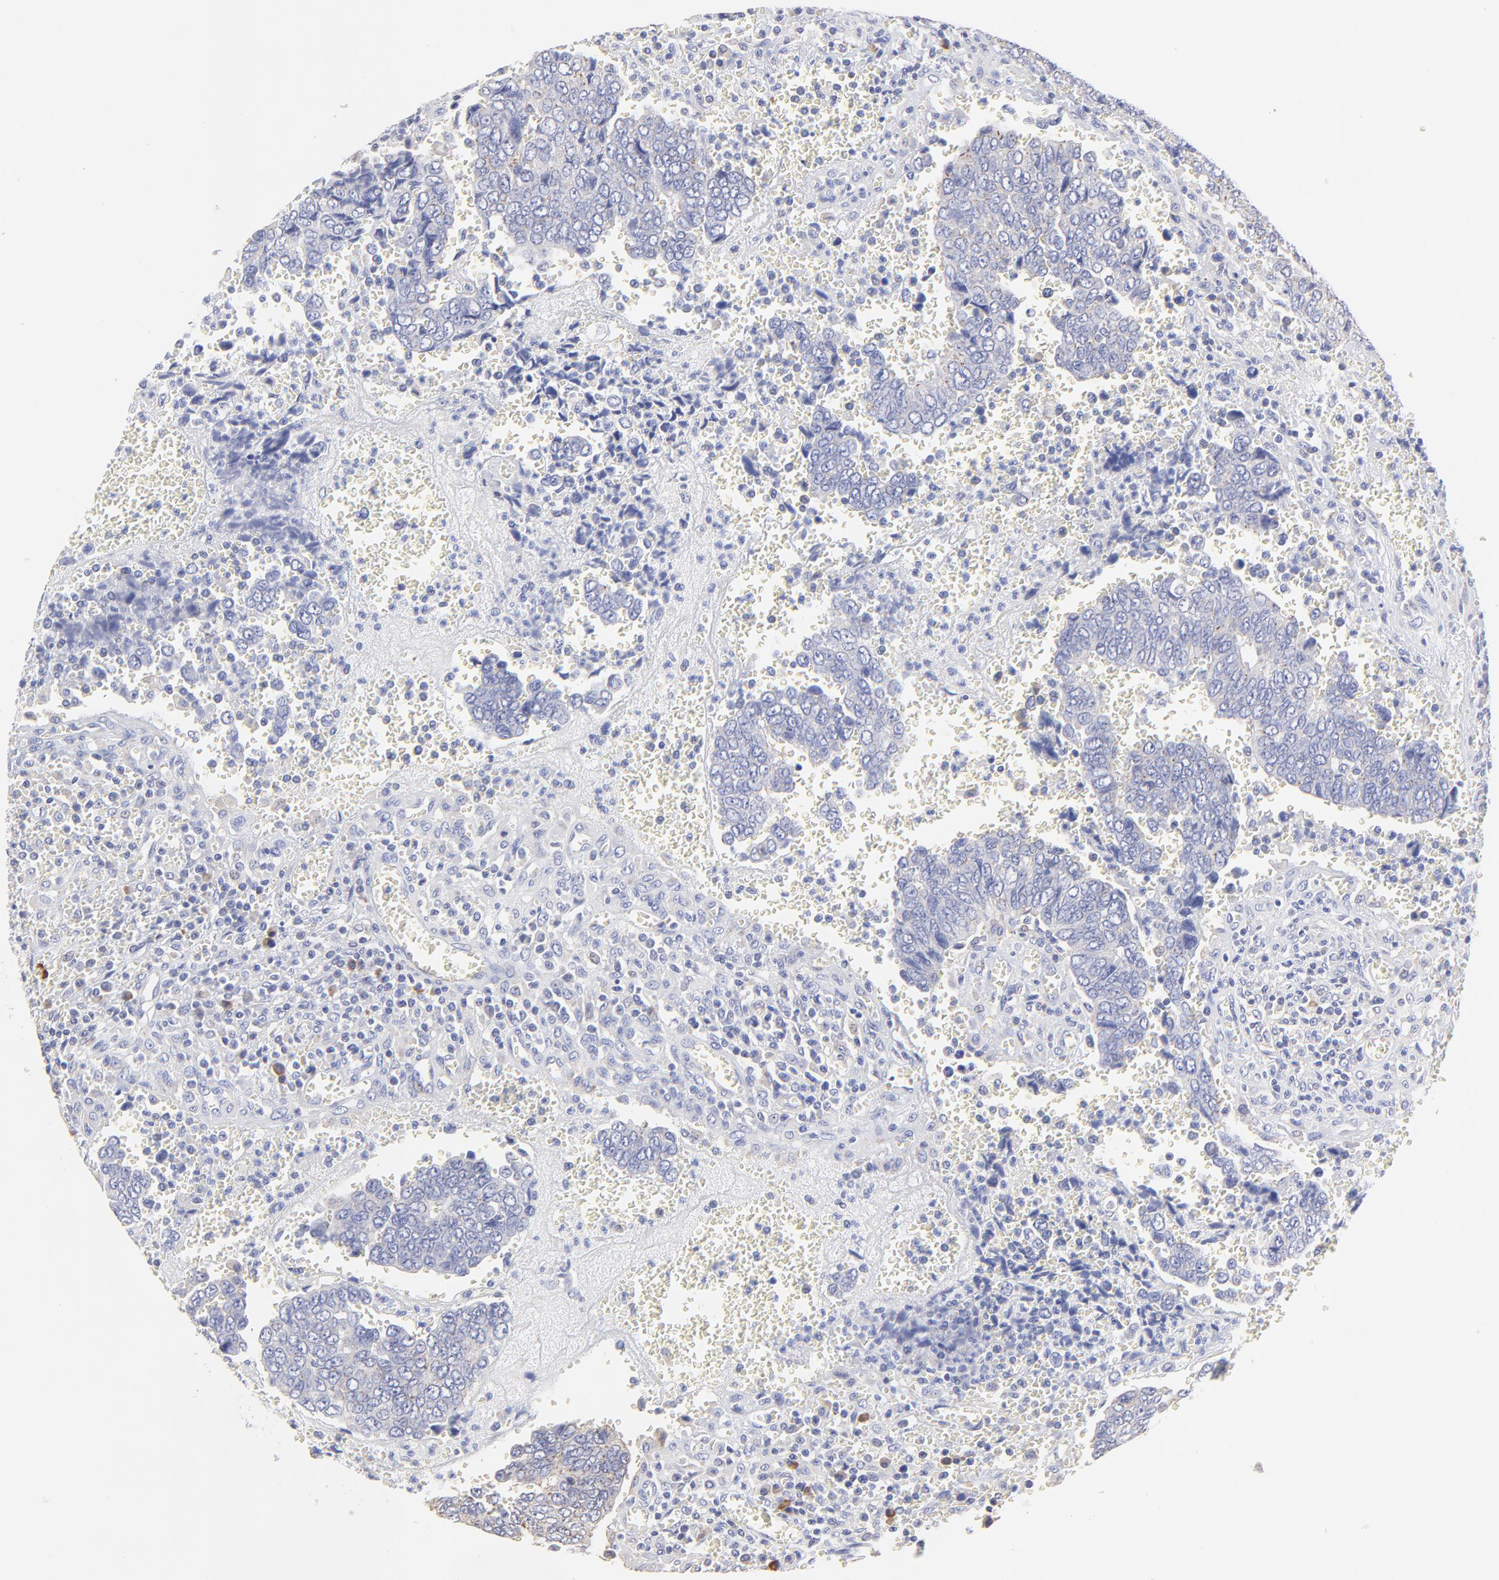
{"staining": {"intensity": "negative", "quantity": "none", "location": "none"}, "tissue": "urothelial cancer", "cell_type": "Tumor cells", "image_type": "cancer", "snomed": [{"axis": "morphology", "description": "Urothelial carcinoma, High grade"}, {"axis": "topography", "description": "Urinary bladder"}], "caption": "A high-resolution photomicrograph shows immunohistochemistry (IHC) staining of urothelial carcinoma (high-grade), which shows no significant staining in tumor cells.", "gene": "LHFPL1", "patient": {"sex": "male", "age": 86}}